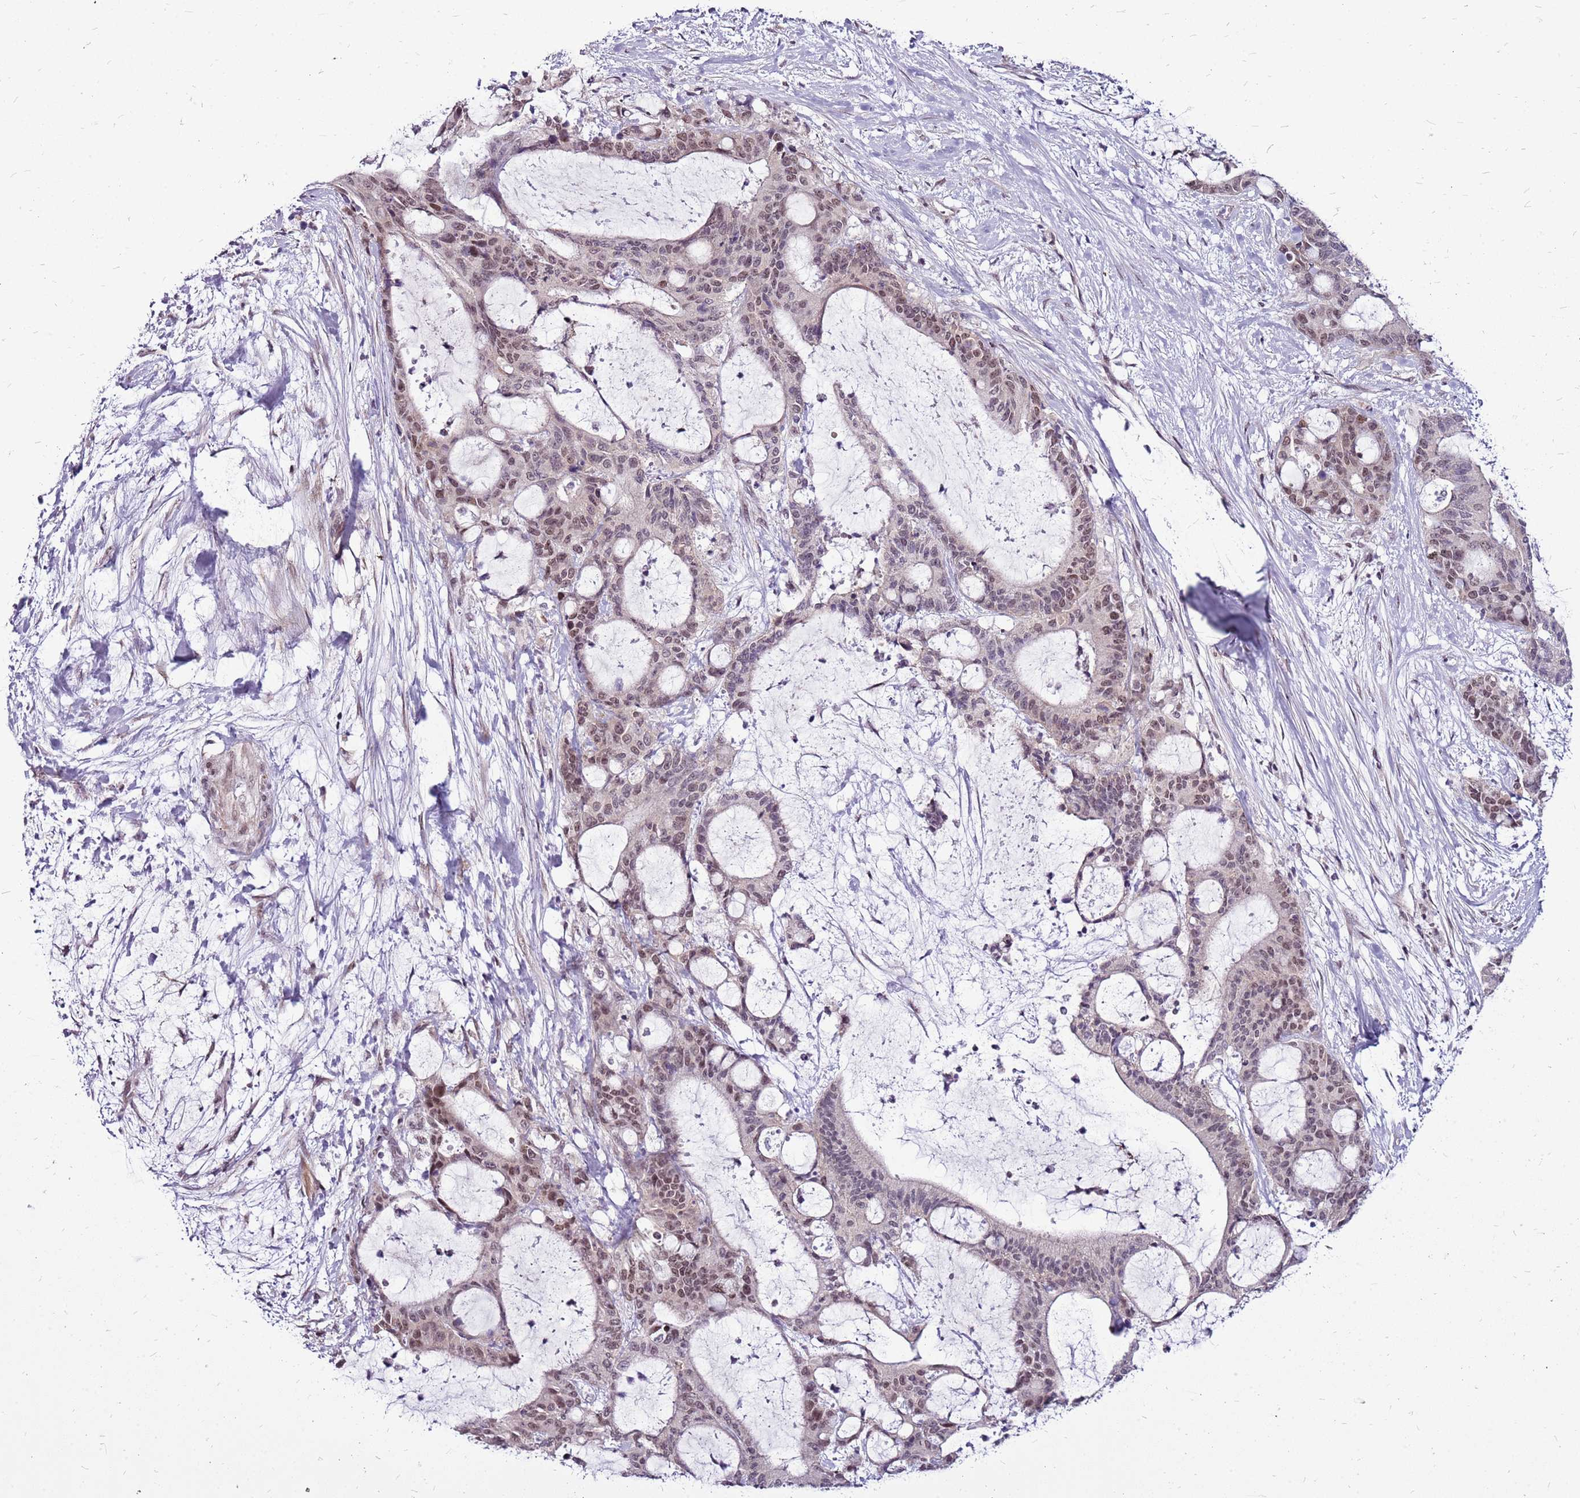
{"staining": {"intensity": "moderate", "quantity": "<25%", "location": "nuclear"}, "tissue": "liver cancer", "cell_type": "Tumor cells", "image_type": "cancer", "snomed": [{"axis": "morphology", "description": "Normal tissue, NOS"}, {"axis": "morphology", "description": "Cholangiocarcinoma"}, {"axis": "topography", "description": "Liver"}, {"axis": "topography", "description": "Peripheral nerve tissue"}], "caption": "Liver cancer stained with a protein marker shows moderate staining in tumor cells.", "gene": "CCDC166", "patient": {"sex": "female", "age": 73}}